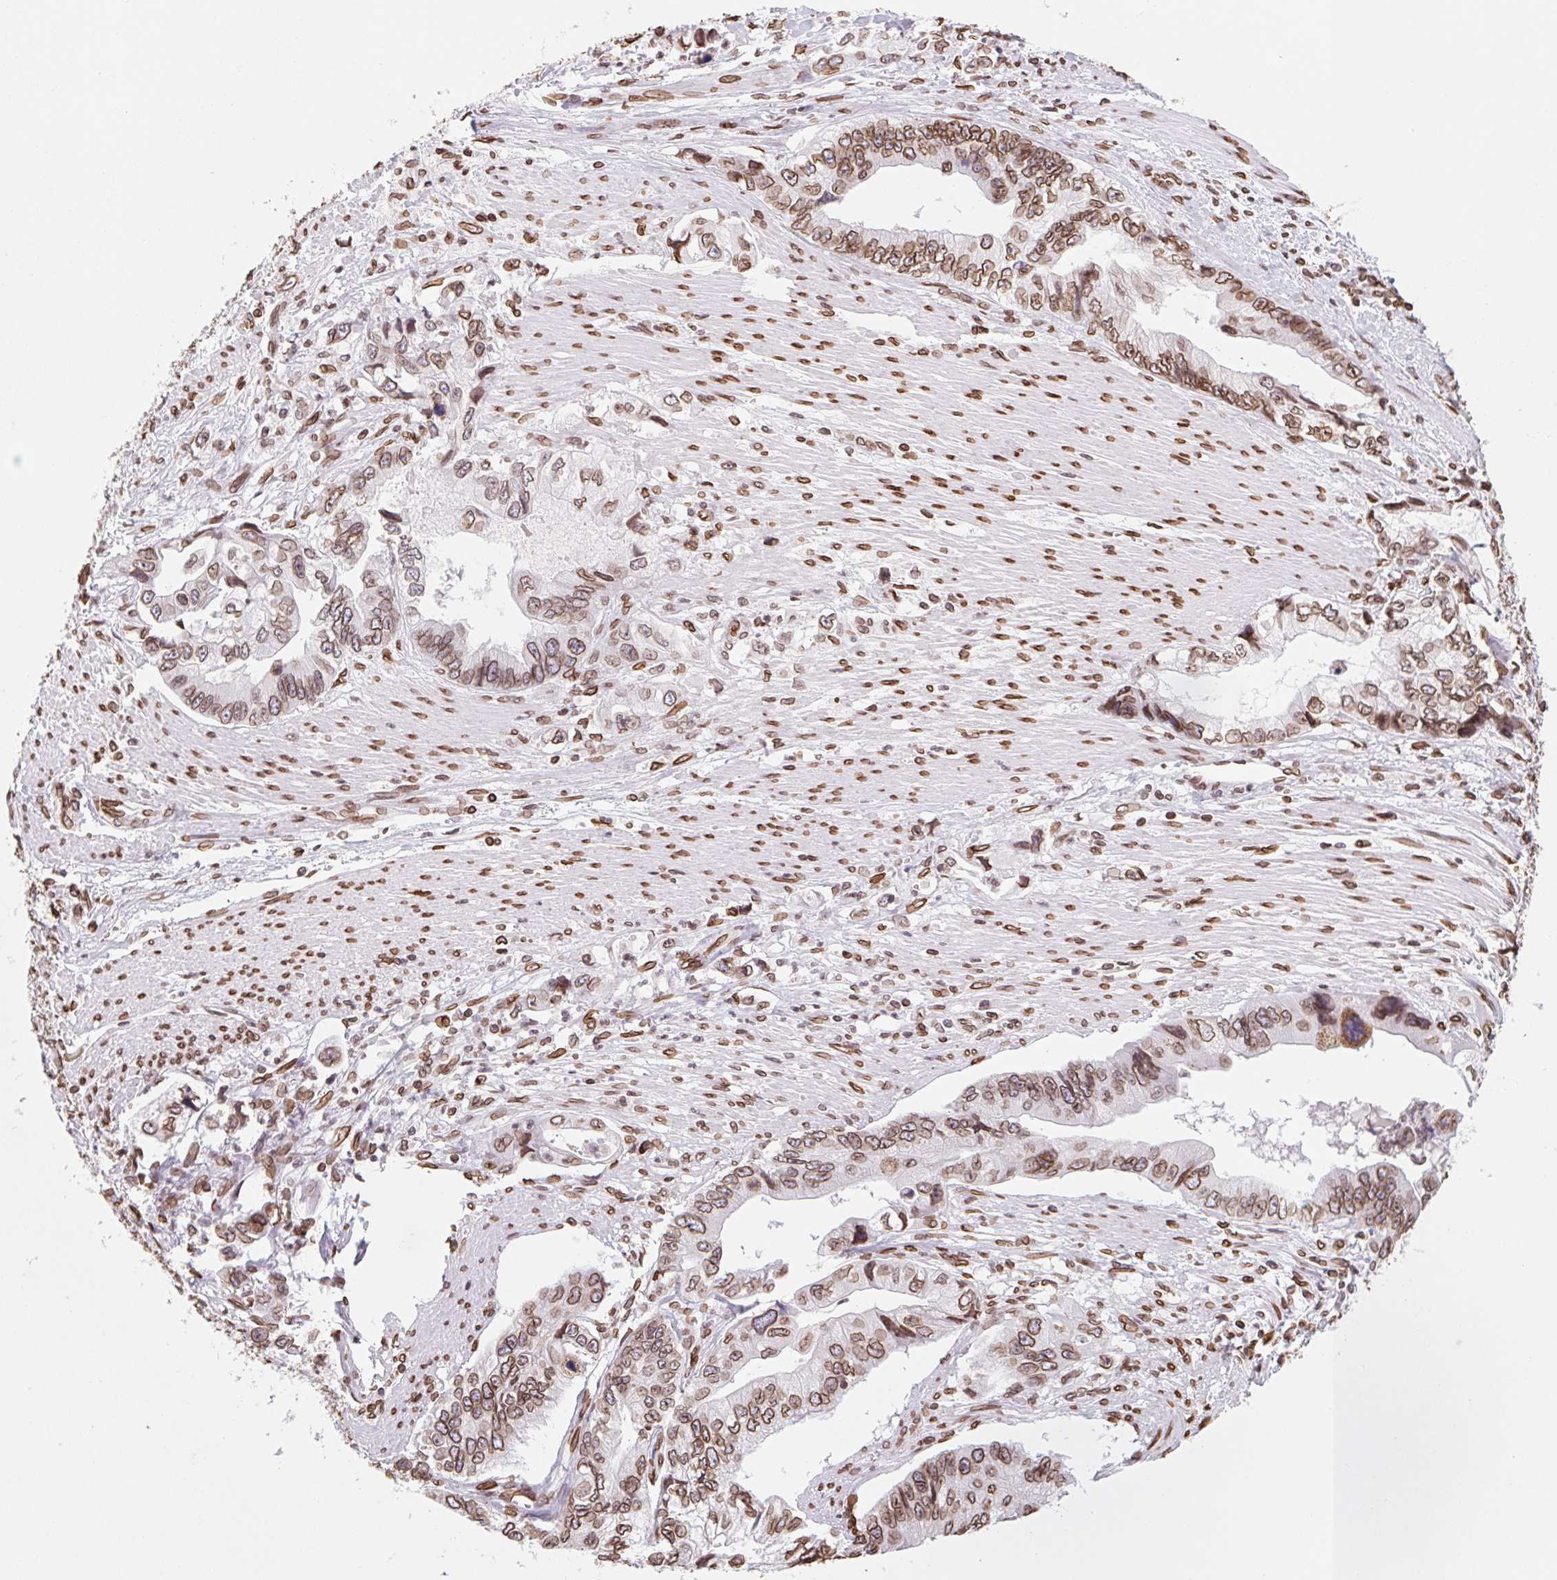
{"staining": {"intensity": "strong", "quantity": ">75%", "location": "cytoplasmic/membranous,nuclear"}, "tissue": "stomach cancer", "cell_type": "Tumor cells", "image_type": "cancer", "snomed": [{"axis": "morphology", "description": "Adenocarcinoma, NOS"}, {"axis": "topography", "description": "Pancreas"}, {"axis": "topography", "description": "Stomach, upper"}], "caption": "Brown immunohistochemical staining in human stomach adenocarcinoma exhibits strong cytoplasmic/membranous and nuclear expression in about >75% of tumor cells. The protein of interest is stained brown, and the nuclei are stained in blue (DAB IHC with brightfield microscopy, high magnification).", "gene": "LMNB2", "patient": {"sex": "male", "age": 77}}